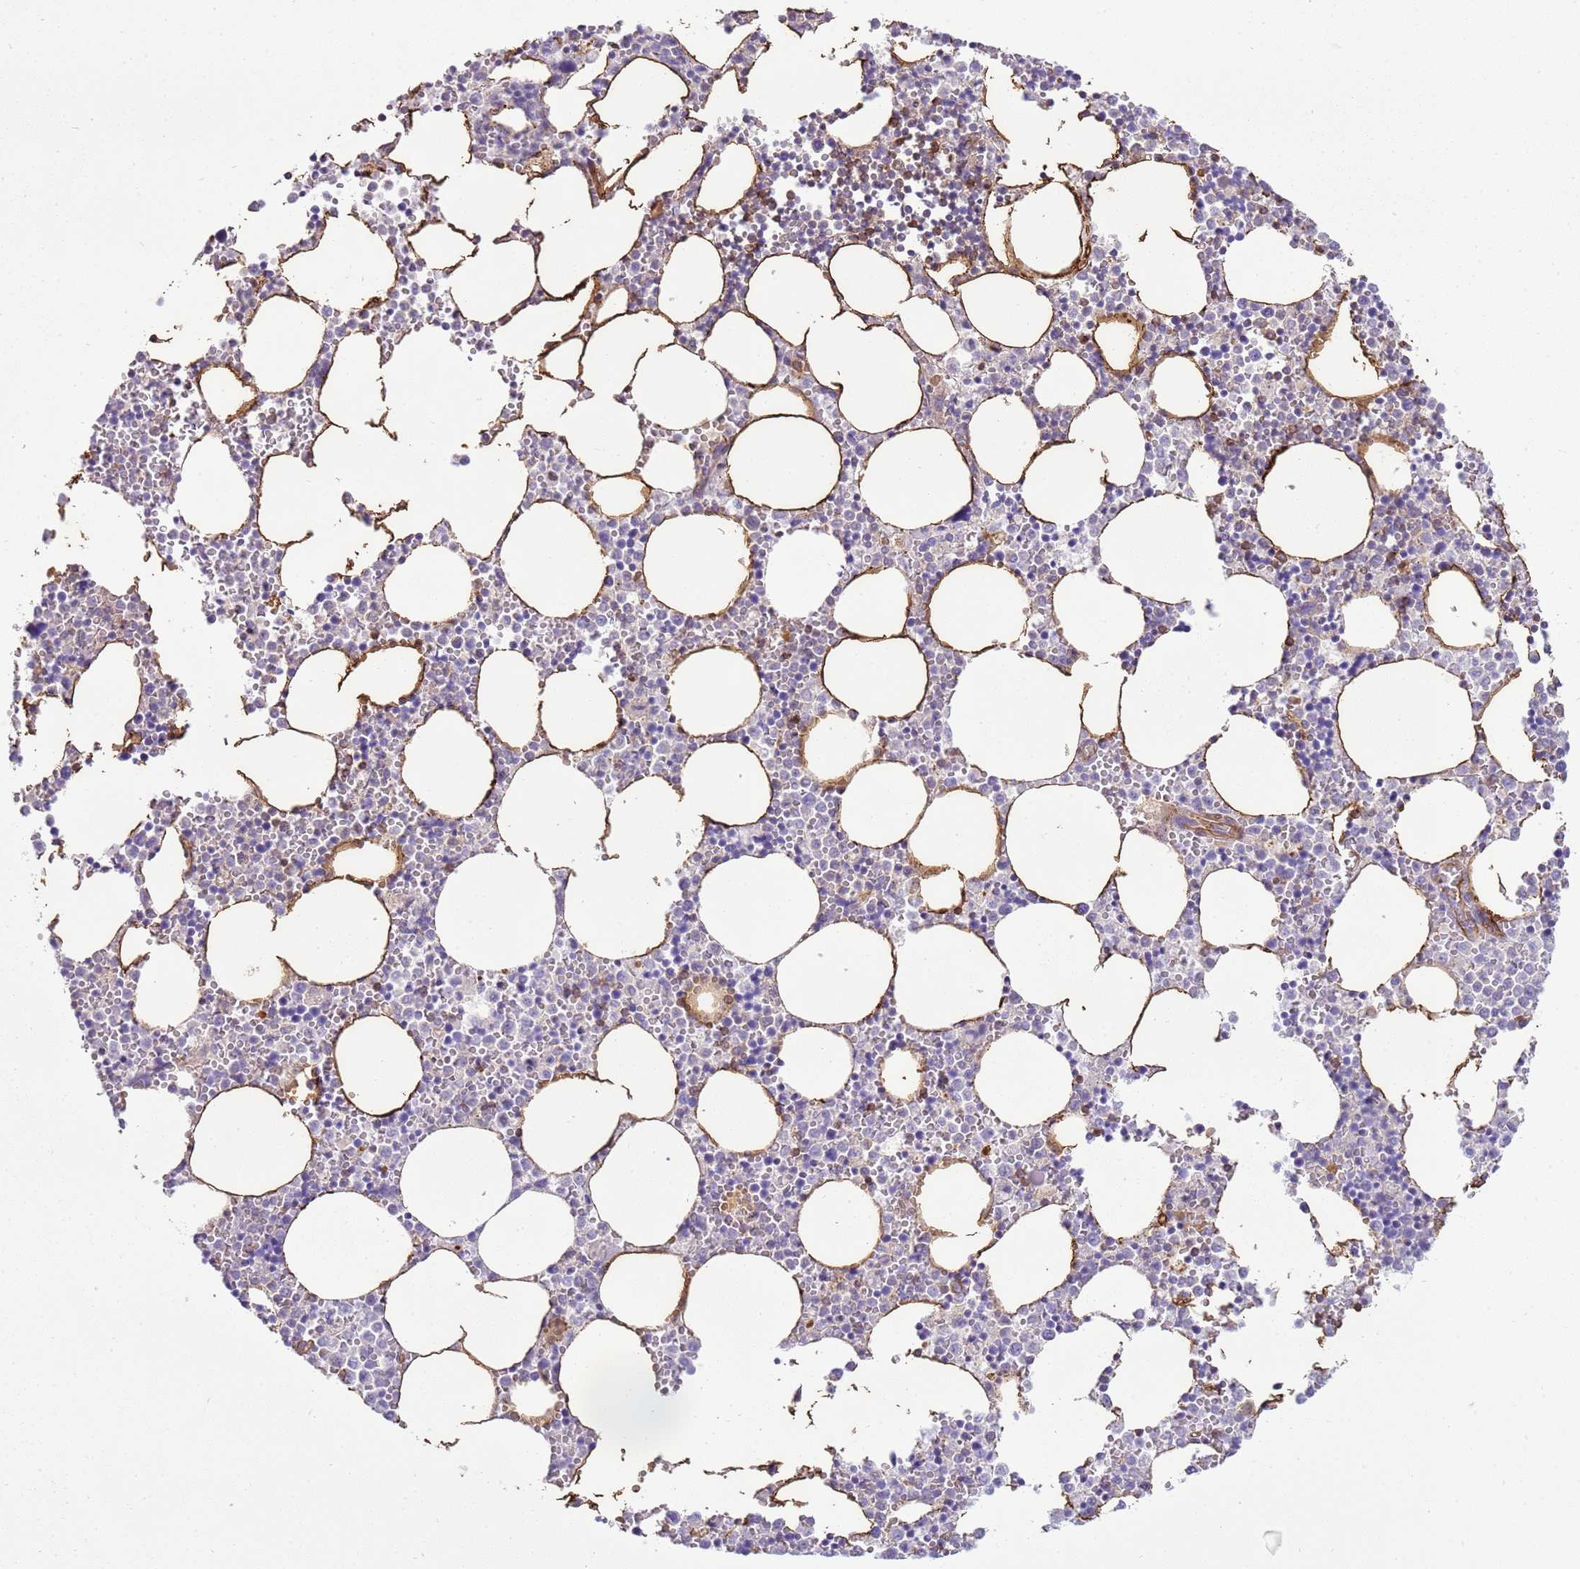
{"staining": {"intensity": "moderate", "quantity": "<25%", "location": "cytoplasmic/membranous"}, "tissue": "bone marrow", "cell_type": "Hematopoietic cells", "image_type": "normal", "snomed": [{"axis": "morphology", "description": "Normal tissue, NOS"}, {"axis": "topography", "description": "Bone marrow"}], "caption": "Unremarkable bone marrow demonstrates moderate cytoplasmic/membranous positivity in about <25% of hematopoietic cells, visualized by immunohistochemistry.", "gene": "SNX21", "patient": {"sex": "female", "age": 64}}